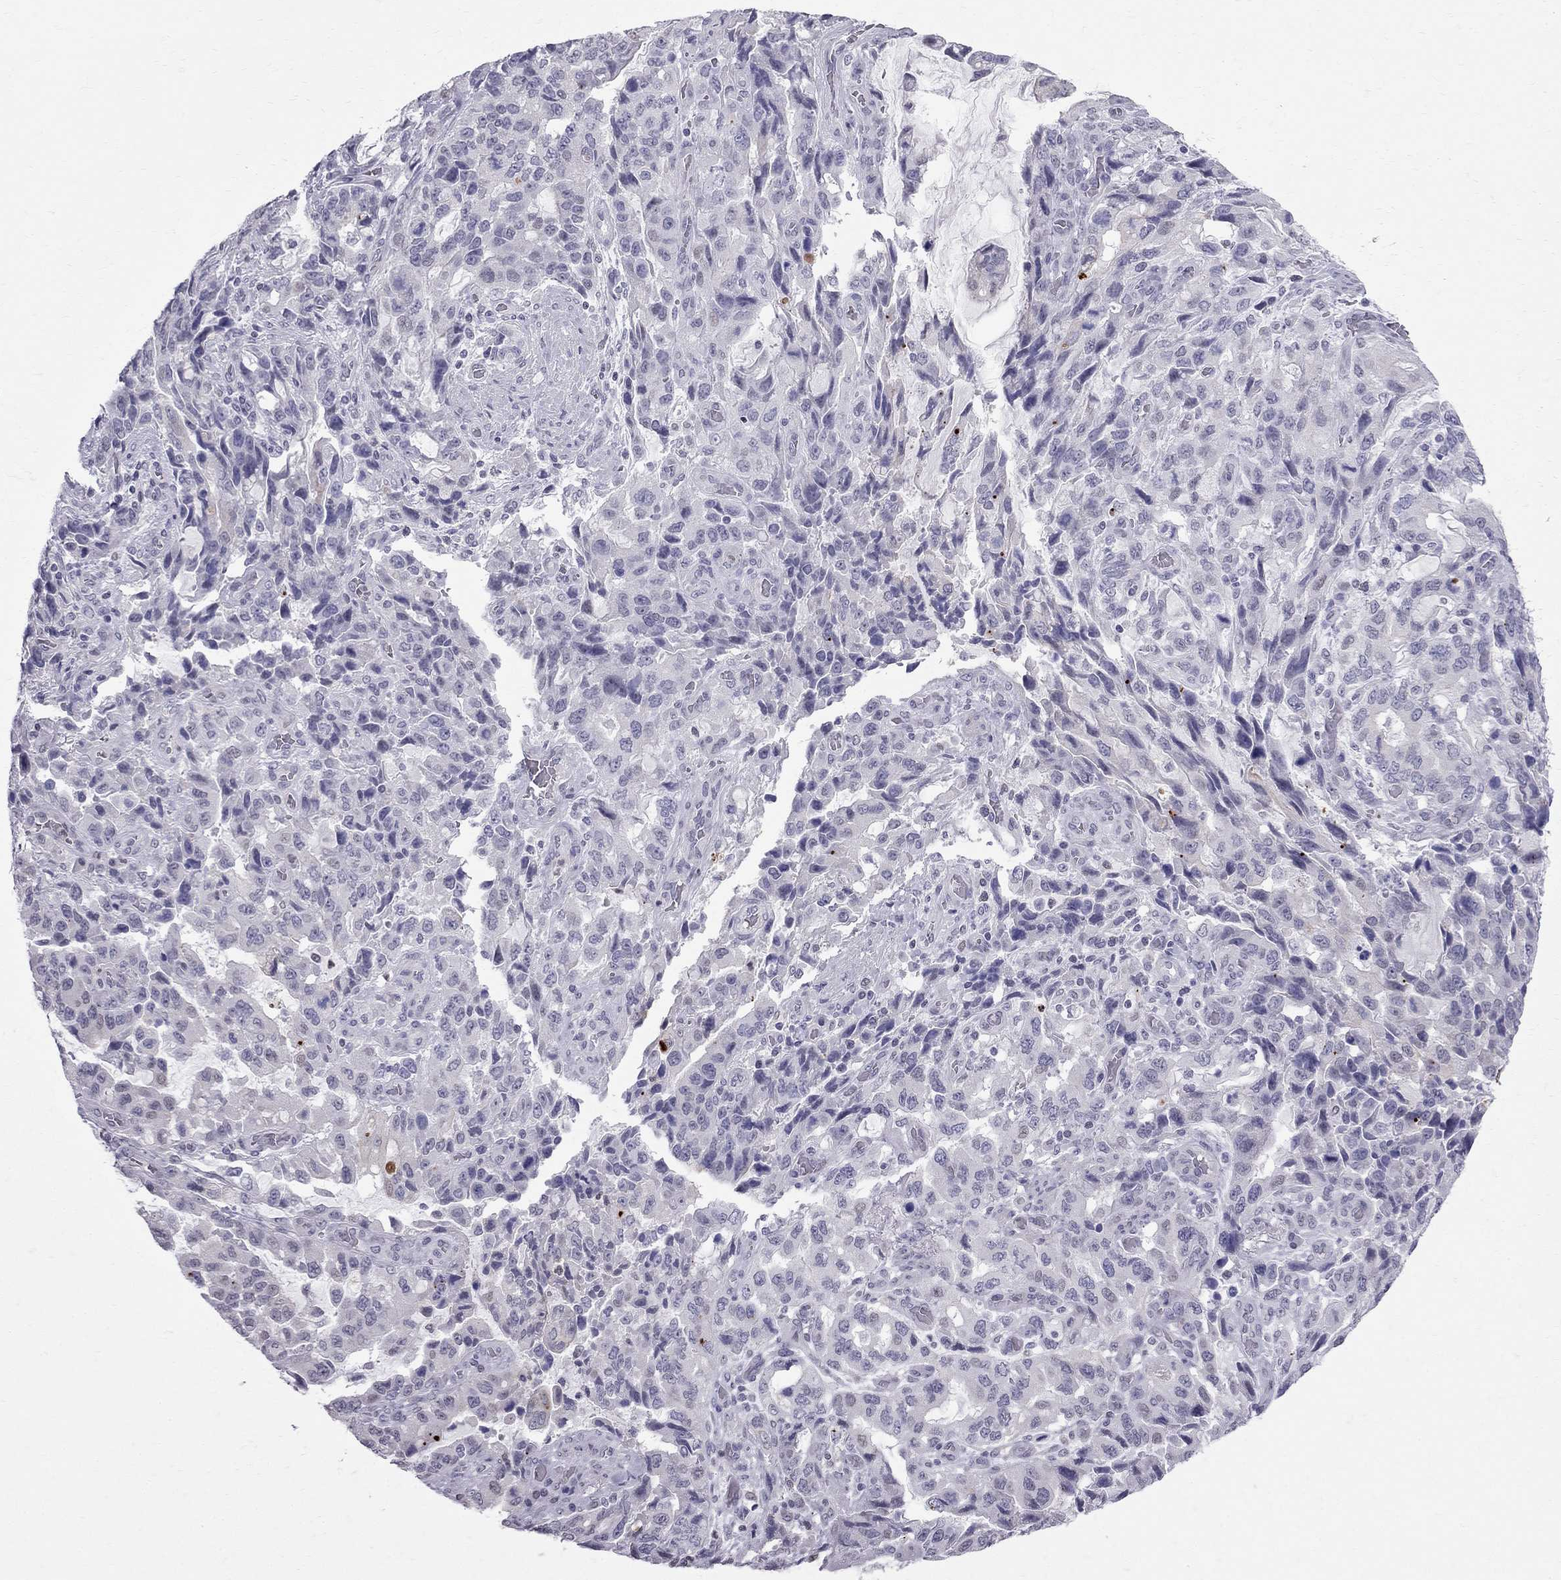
{"staining": {"intensity": "negative", "quantity": "none", "location": "none"}, "tissue": "stomach cancer", "cell_type": "Tumor cells", "image_type": "cancer", "snomed": [{"axis": "morphology", "description": "Adenocarcinoma, NOS"}, {"axis": "topography", "description": "Stomach, upper"}], "caption": "This is a histopathology image of immunohistochemistry (IHC) staining of stomach adenocarcinoma, which shows no positivity in tumor cells.", "gene": "MUC15", "patient": {"sex": "male", "age": 85}}